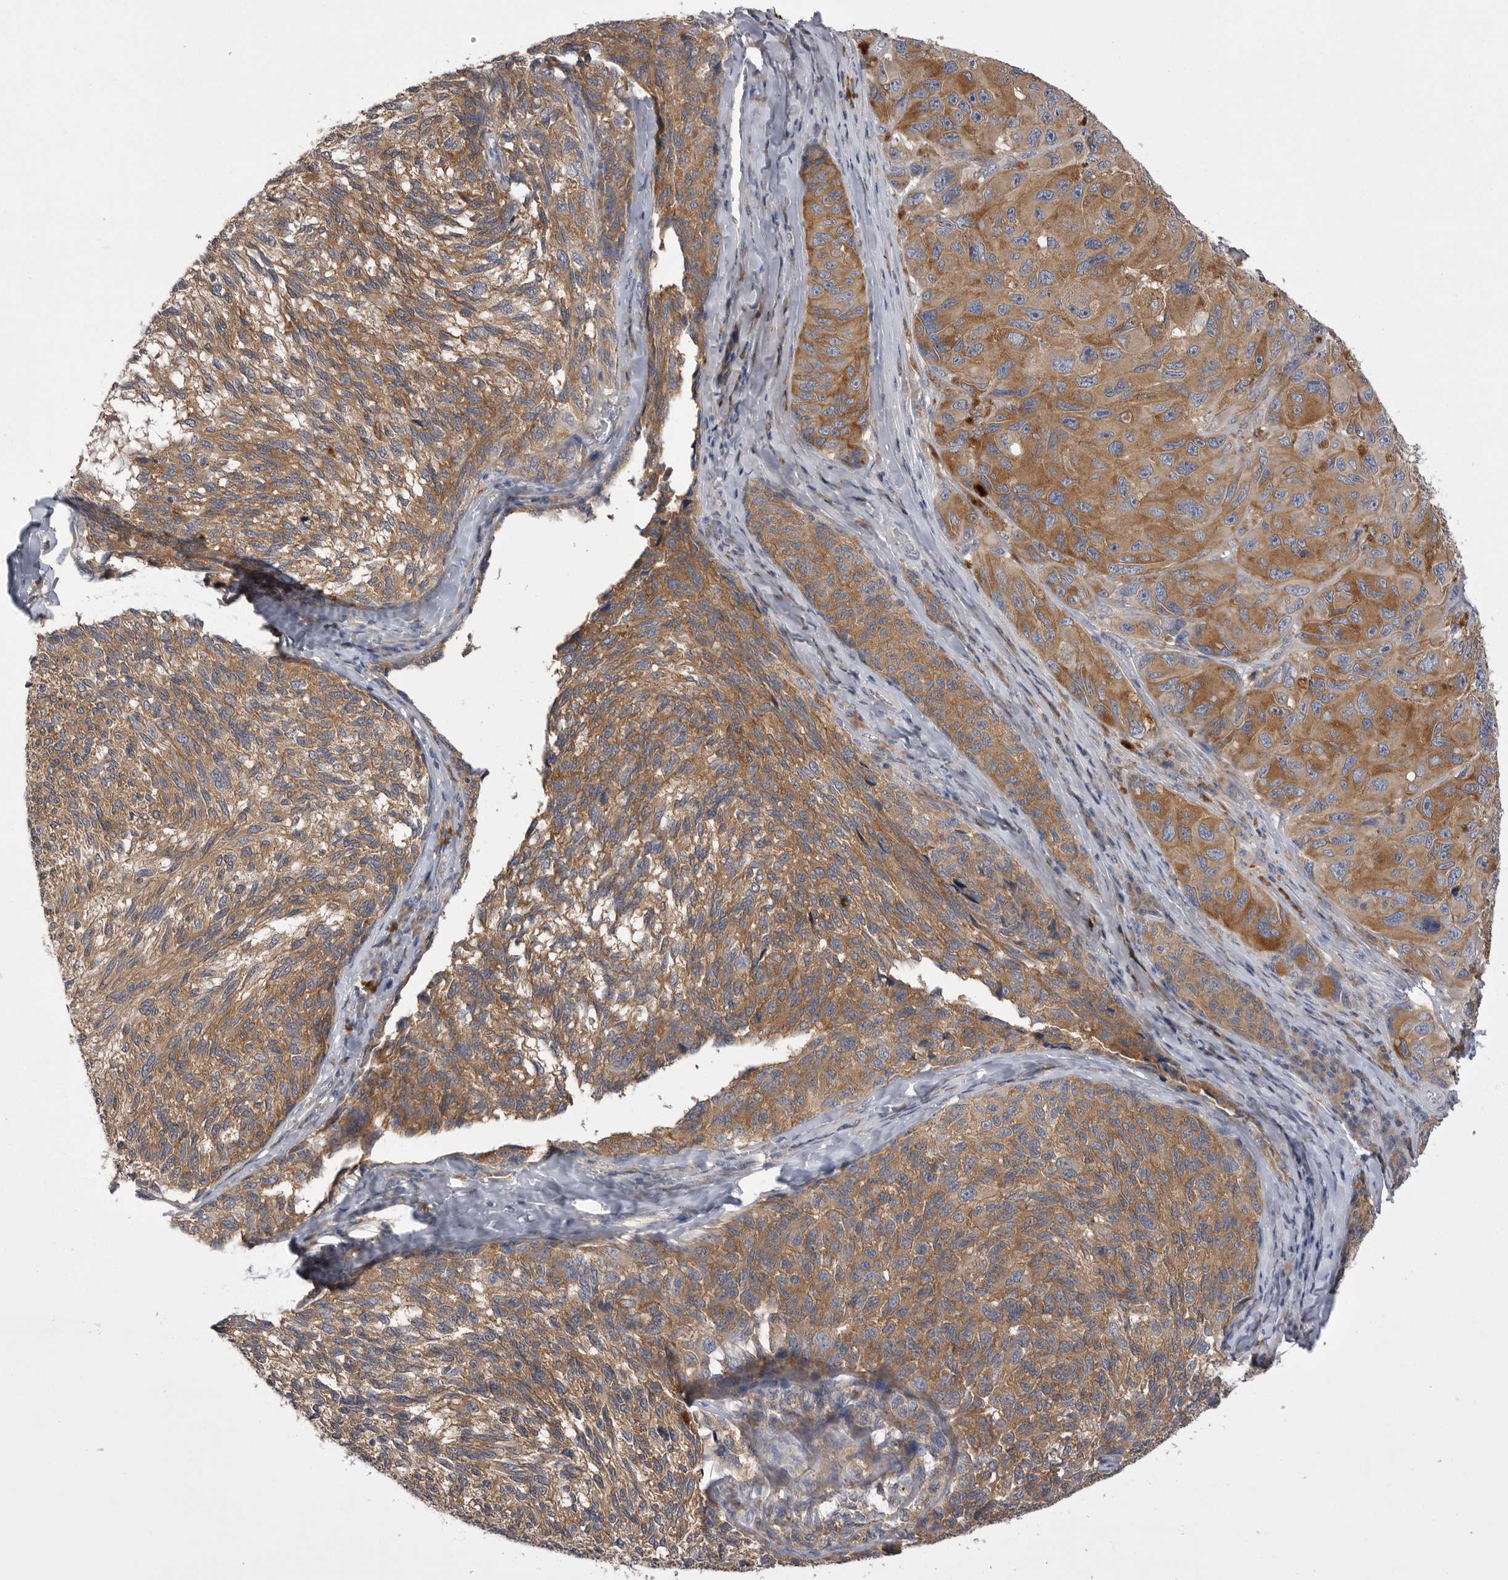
{"staining": {"intensity": "moderate", "quantity": ">75%", "location": "cytoplasmic/membranous"}, "tissue": "melanoma", "cell_type": "Tumor cells", "image_type": "cancer", "snomed": [{"axis": "morphology", "description": "Malignant melanoma, NOS"}, {"axis": "topography", "description": "Skin"}], "caption": "An immunohistochemistry (IHC) photomicrograph of neoplastic tissue is shown. Protein staining in brown labels moderate cytoplasmic/membranous positivity in malignant melanoma within tumor cells.", "gene": "VAC14", "patient": {"sex": "female", "age": 73}}